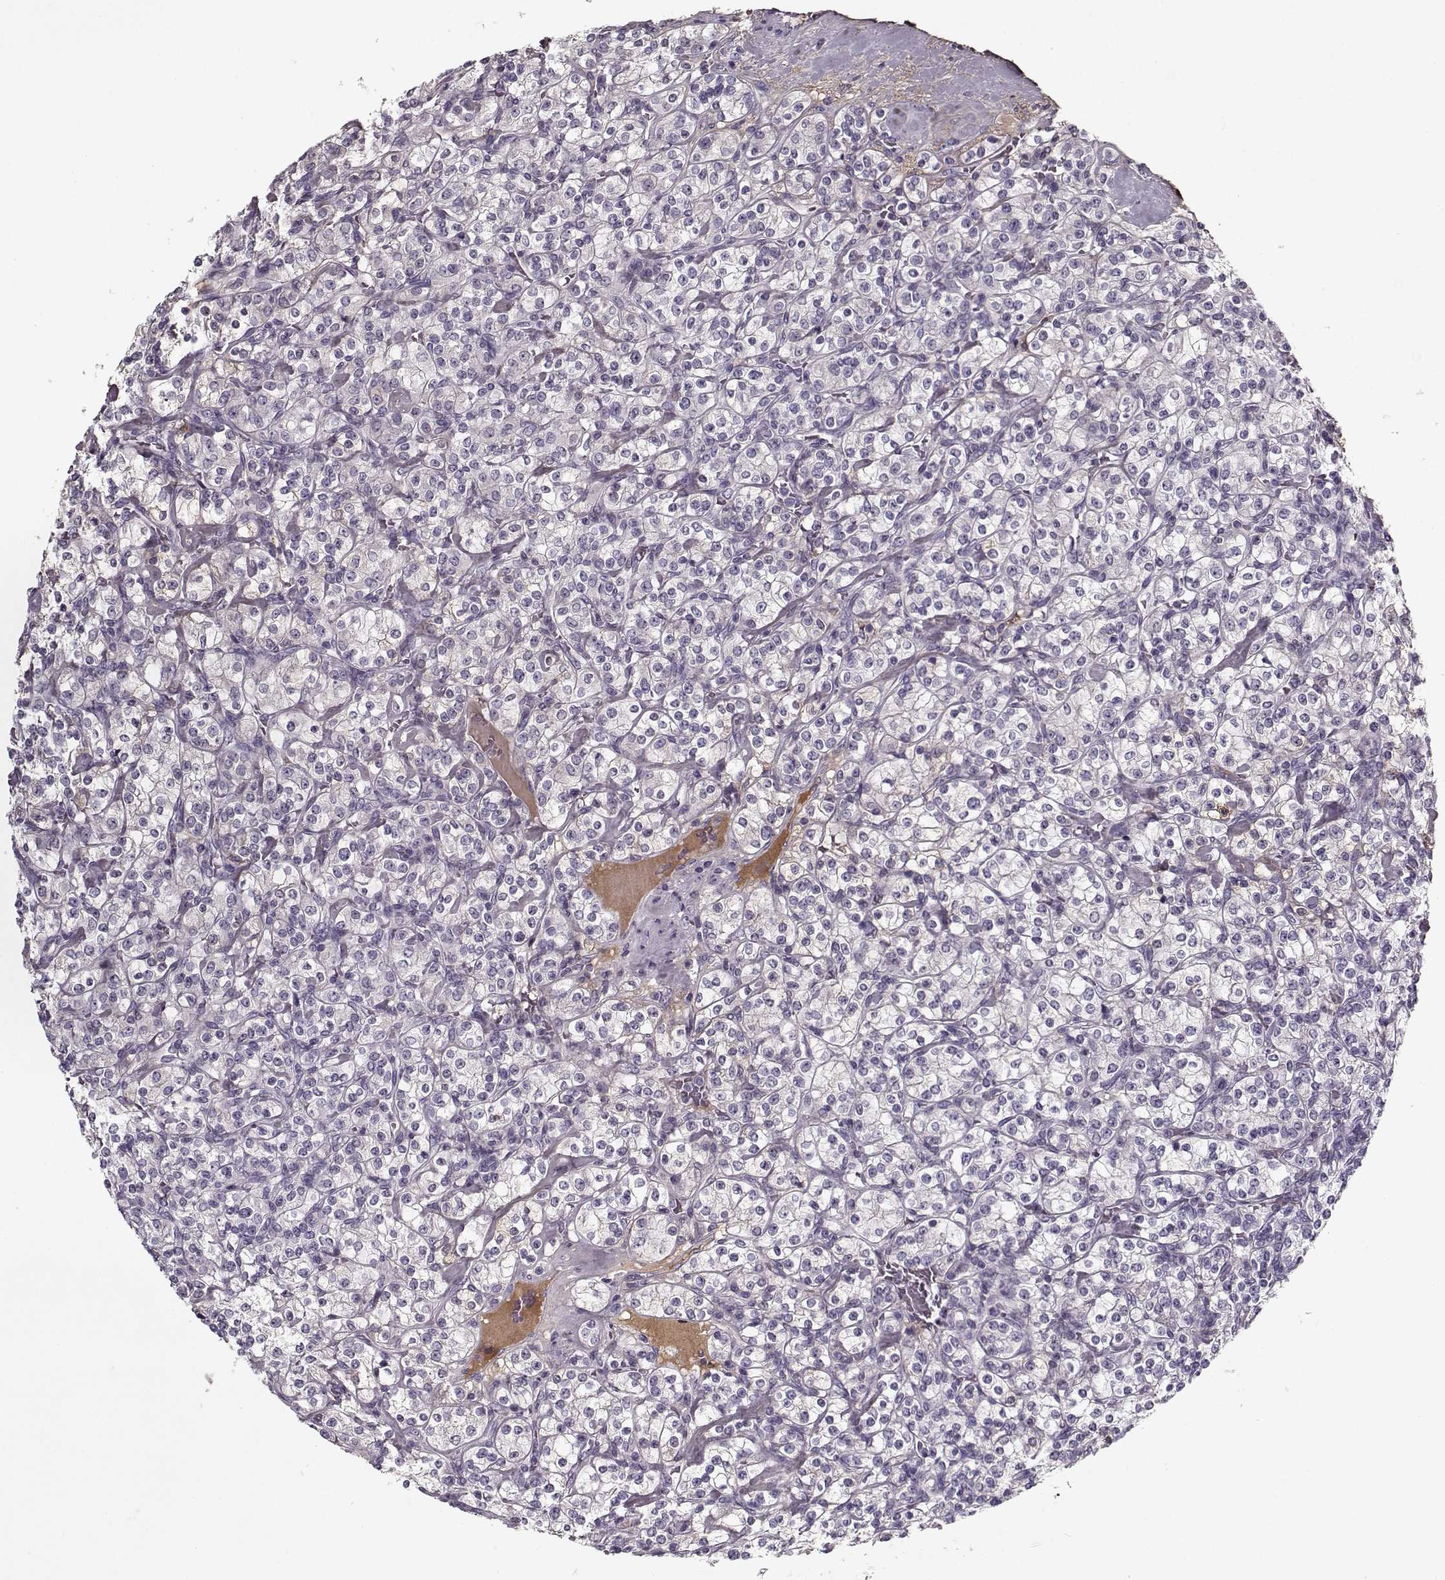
{"staining": {"intensity": "negative", "quantity": "none", "location": "none"}, "tissue": "renal cancer", "cell_type": "Tumor cells", "image_type": "cancer", "snomed": [{"axis": "morphology", "description": "Adenocarcinoma, NOS"}, {"axis": "topography", "description": "Kidney"}], "caption": "Immunohistochemistry (IHC) of renal cancer (adenocarcinoma) displays no positivity in tumor cells.", "gene": "LUM", "patient": {"sex": "male", "age": 77}}